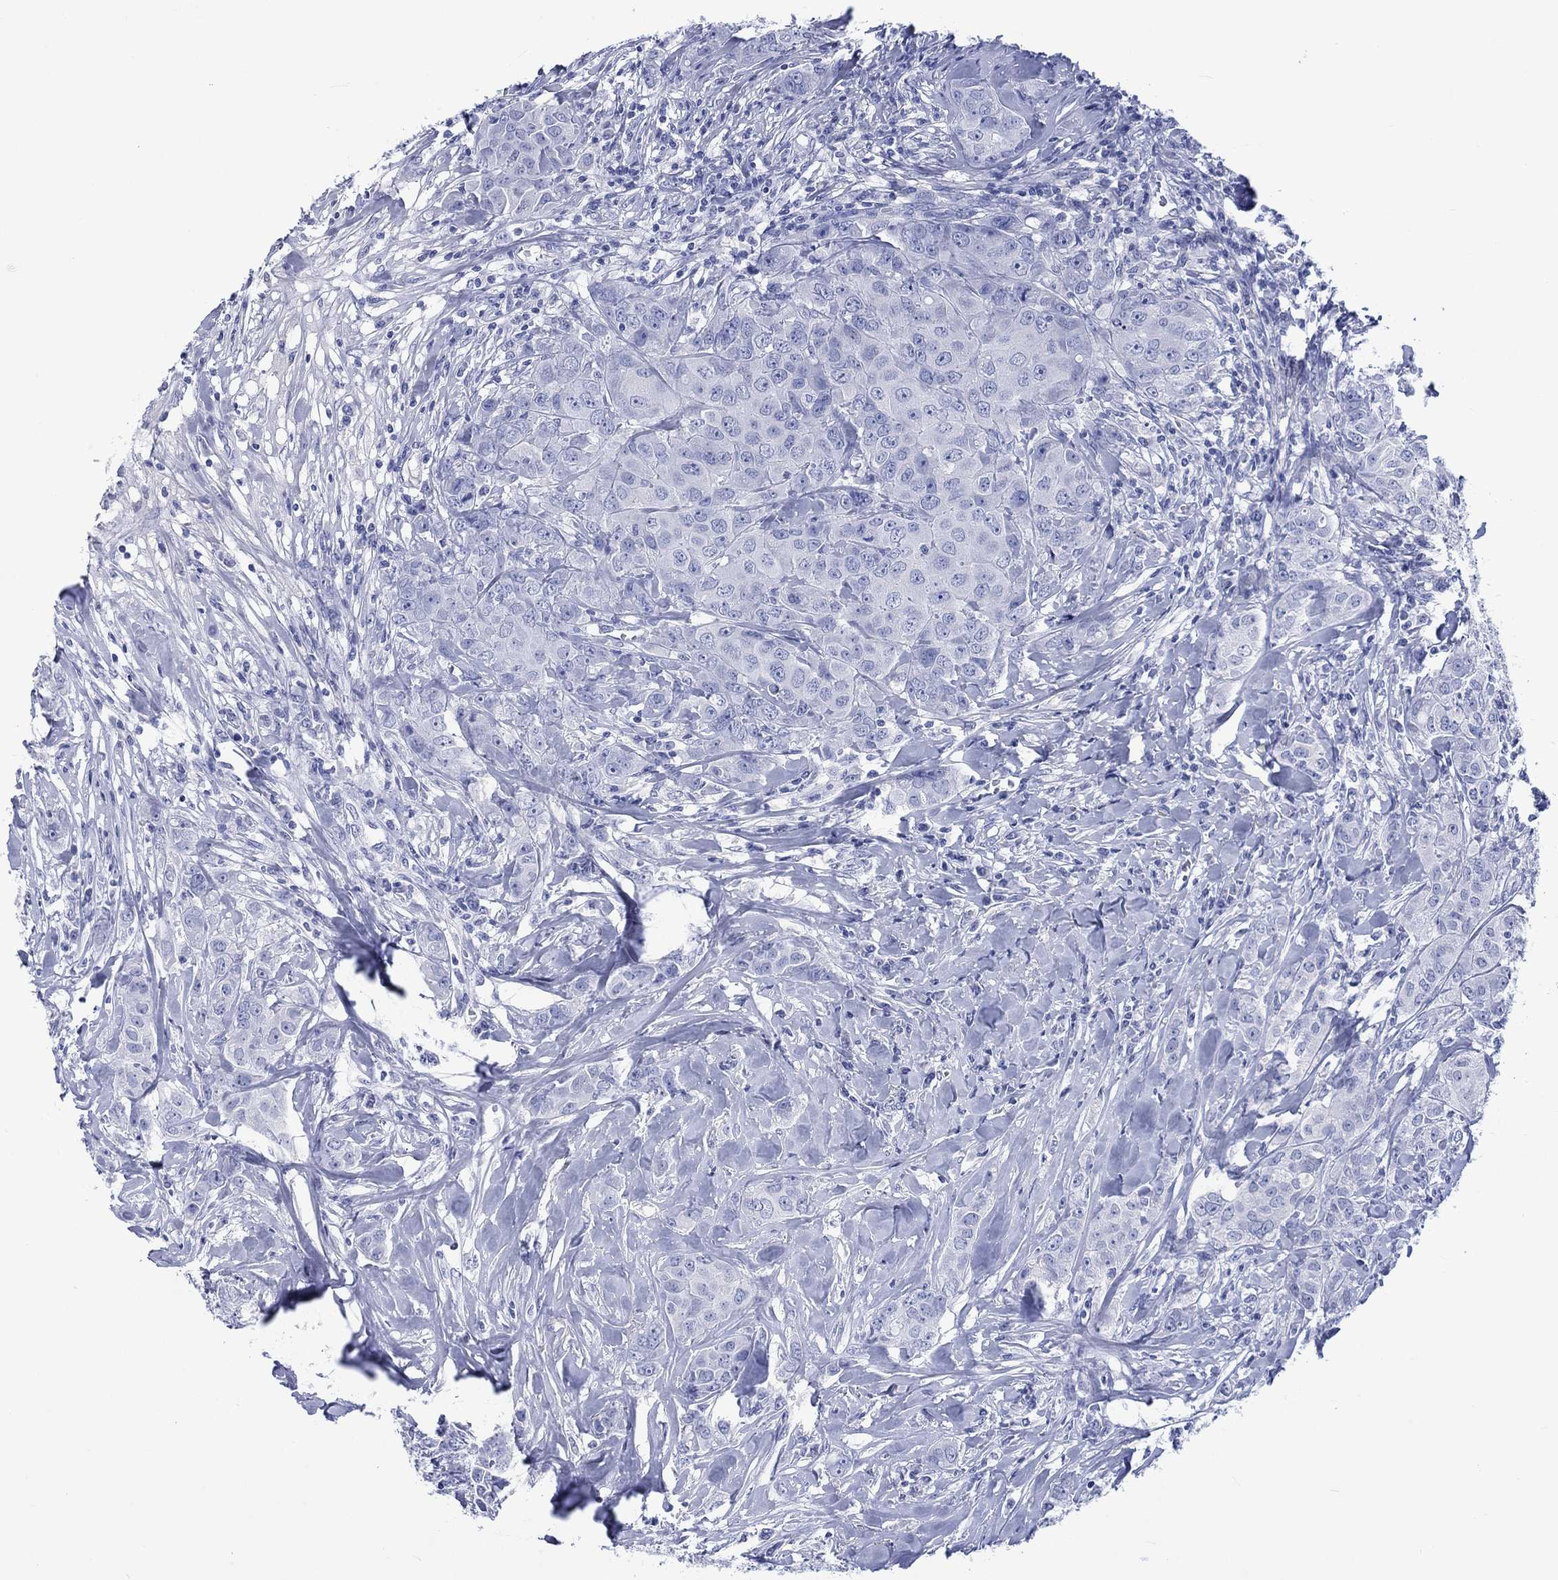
{"staining": {"intensity": "negative", "quantity": "none", "location": "none"}, "tissue": "breast cancer", "cell_type": "Tumor cells", "image_type": "cancer", "snomed": [{"axis": "morphology", "description": "Duct carcinoma"}, {"axis": "topography", "description": "Breast"}], "caption": "There is no significant staining in tumor cells of intraductal carcinoma (breast).", "gene": "CACNG3", "patient": {"sex": "female", "age": 43}}